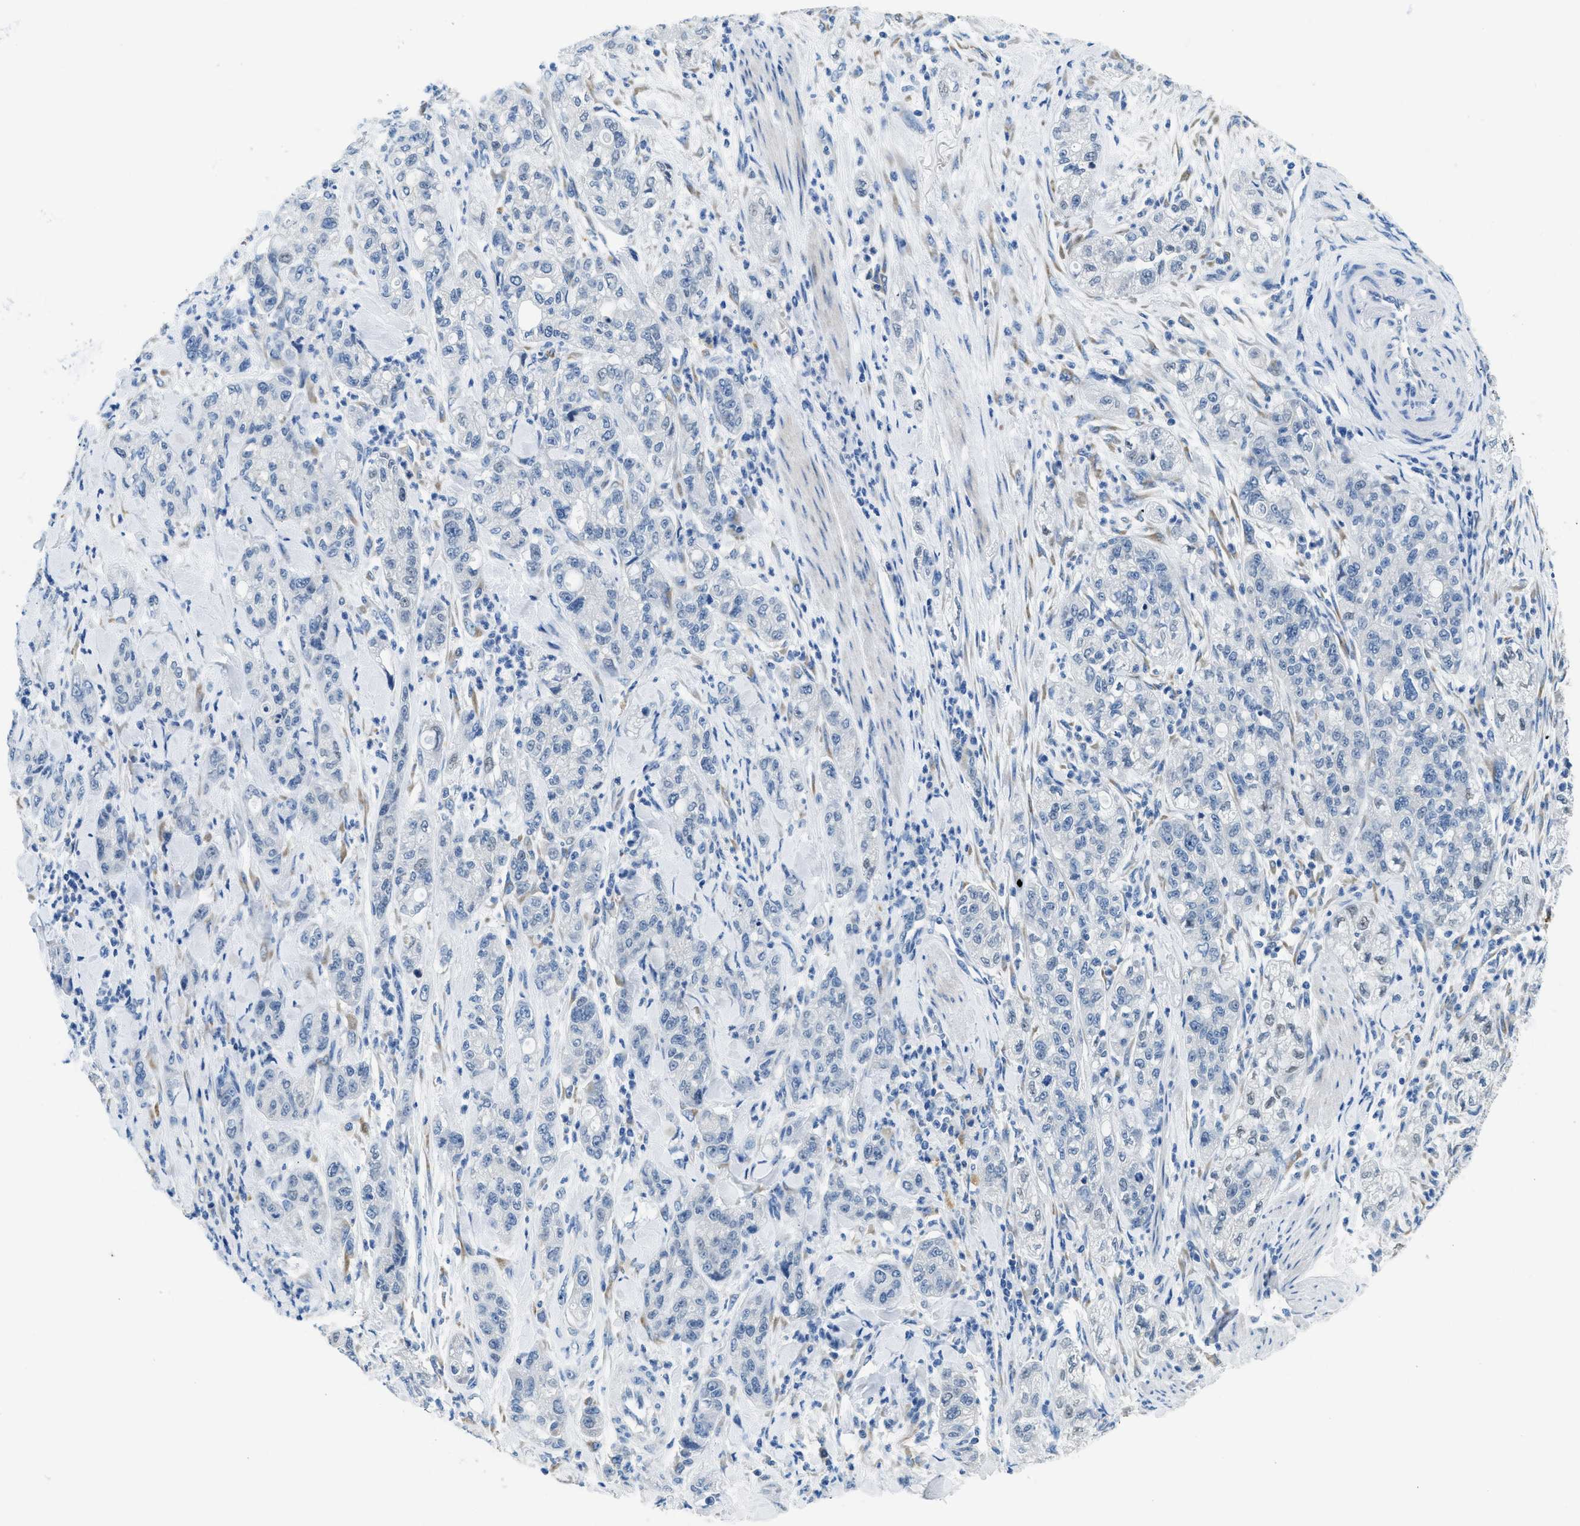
{"staining": {"intensity": "negative", "quantity": "none", "location": "none"}, "tissue": "pancreatic cancer", "cell_type": "Tumor cells", "image_type": "cancer", "snomed": [{"axis": "morphology", "description": "Adenocarcinoma, NOS"}, {"axis": "topography", "description": "Pancreas"}], "caption": "Protein analysis of pancreatic cancer reveals no significant positivity in tumor cells.", "gene": "CLDN18", "patient": {"sex": "female", "age": 78}}